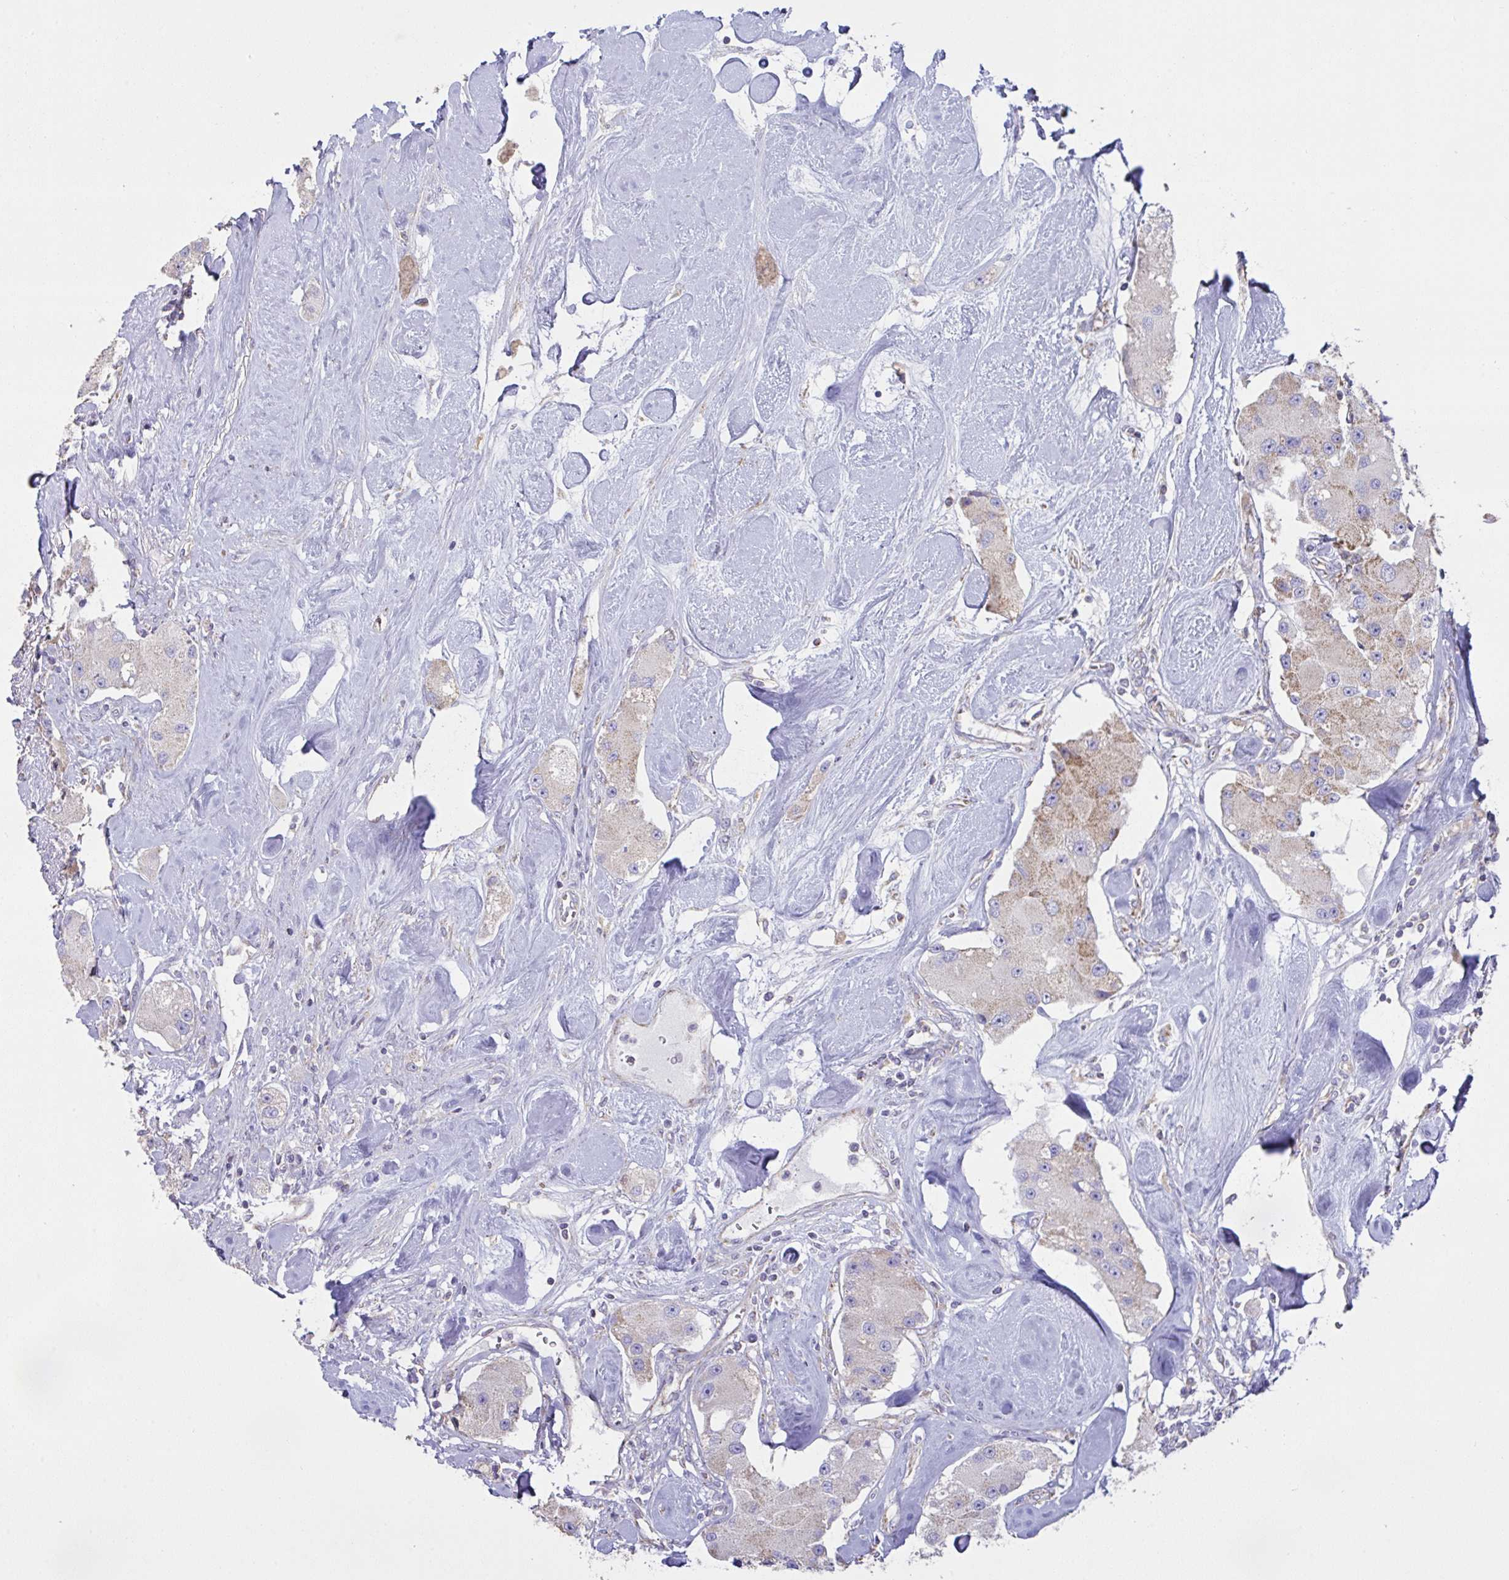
{"staining": {"intensity": "weak", "quantity": "25%-75%", "location": "cytoplasmic/membranous"}, "tissue": "carcinoid", "cell_type": "Tumor cells", "image_type": "cancer", "snomed": [{"axis": "morphology", "description": "Carcinoid, malignant, NOS"}, {"axis": "topography", "description": "Pancreas"}], "caption": "Immunohistochemical staining of carcinoid (malignant) reveals low levels of weak cytoplasmic/membranous expression in about 25%-75% of tumor cells. (DAB IHC, brown staining for protein, blue staining for nuclei).", "gene": "DOK7", "patient": {"sex": "male", "age": 41}}